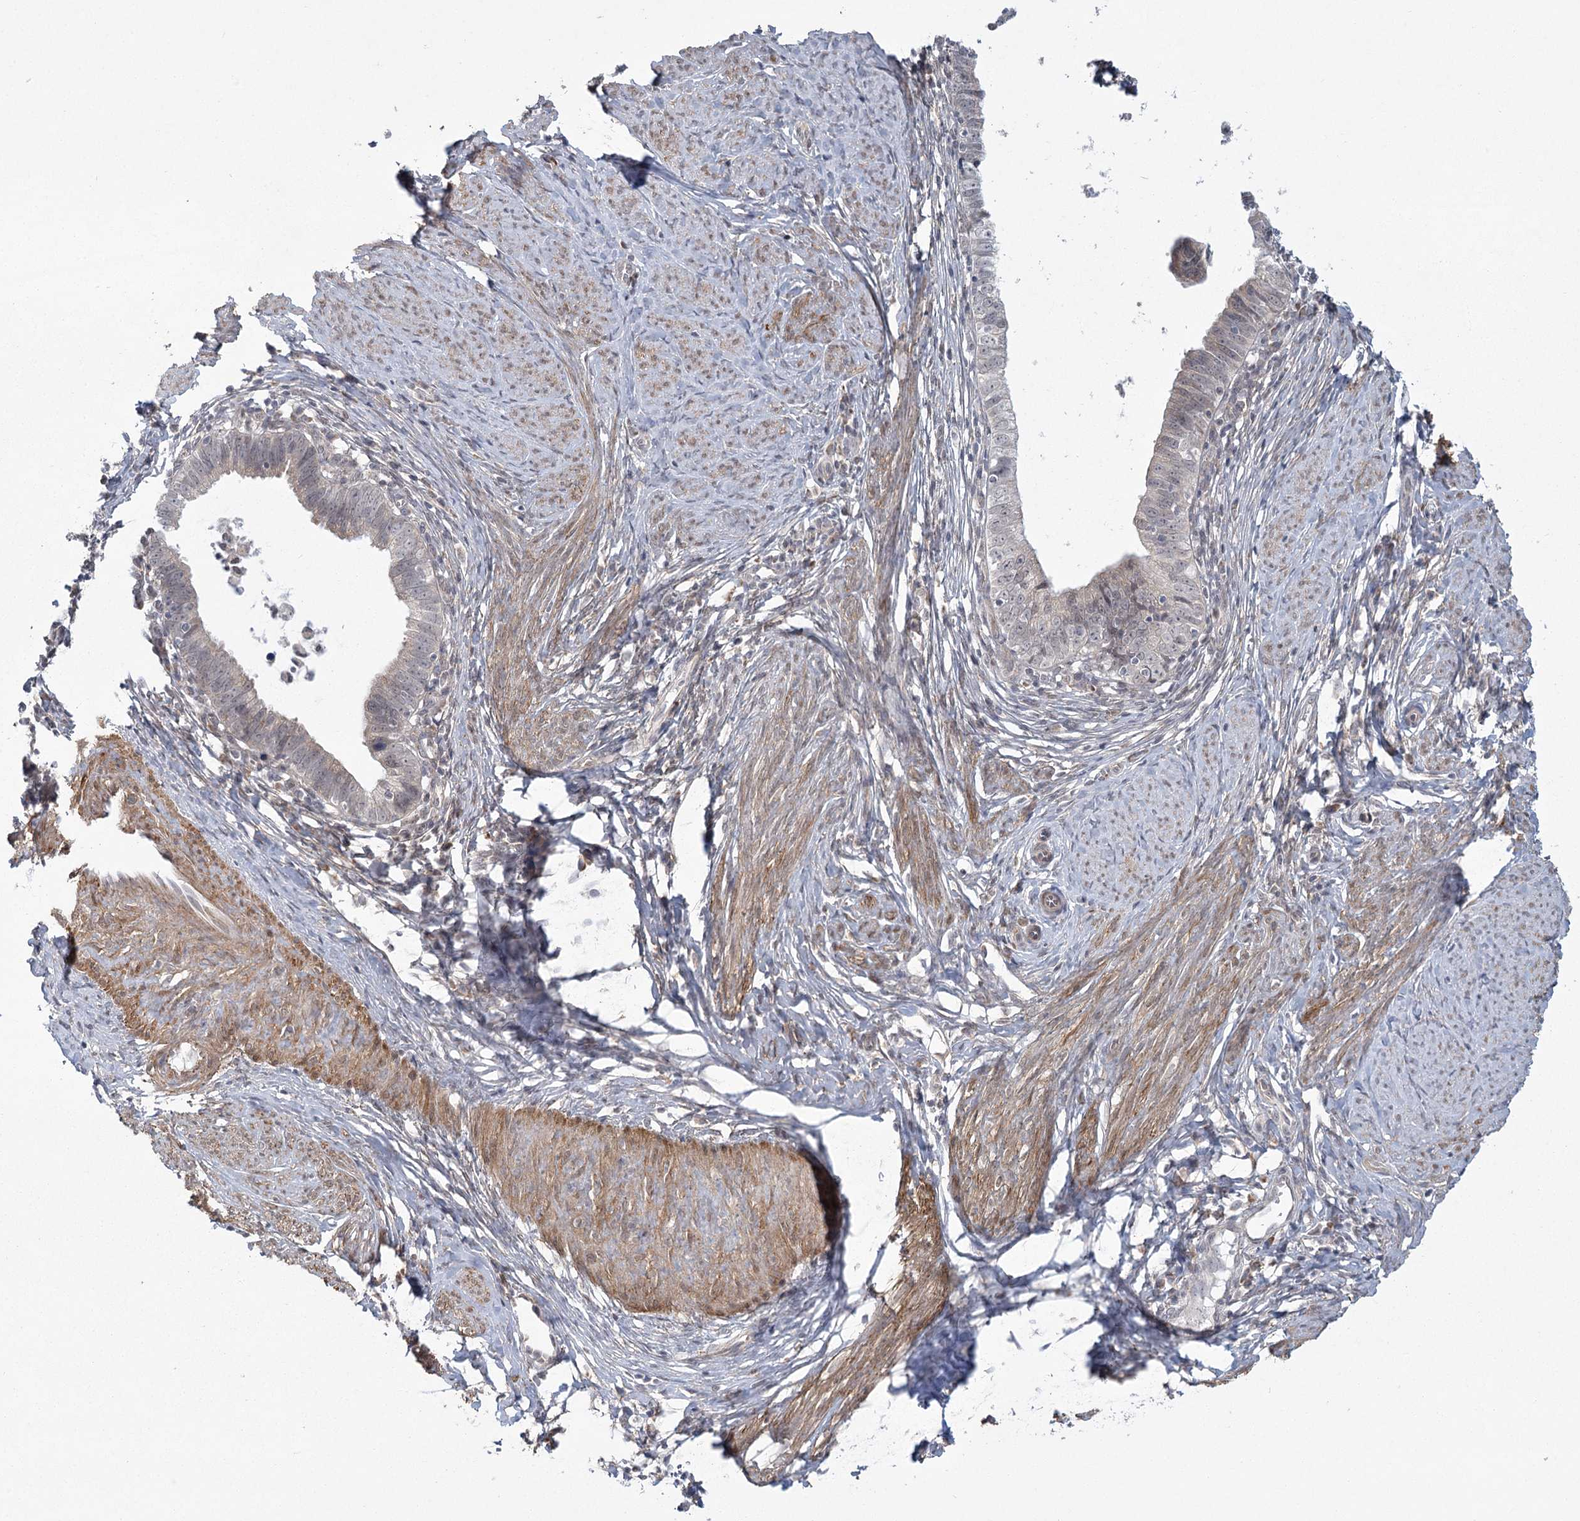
{"staining": {"intensity": "negative", "quantity": "none", "location": "none"}, "tissue": "cervical cancer", "cell_type": "Tumor cells", "image_type": "cancer", "snomed": [{"axis": "morphology", "description": "Adenocarcinoma, NOS"}, {"axis": "topography", "description": "Cervix"}], "caption": "This is an immunohistochemistry (IHC) image of human cervical cancer. There is no positivity in tumor cells.", "gene": "MED28", "patient": {"sex": "female", "age": 36}}